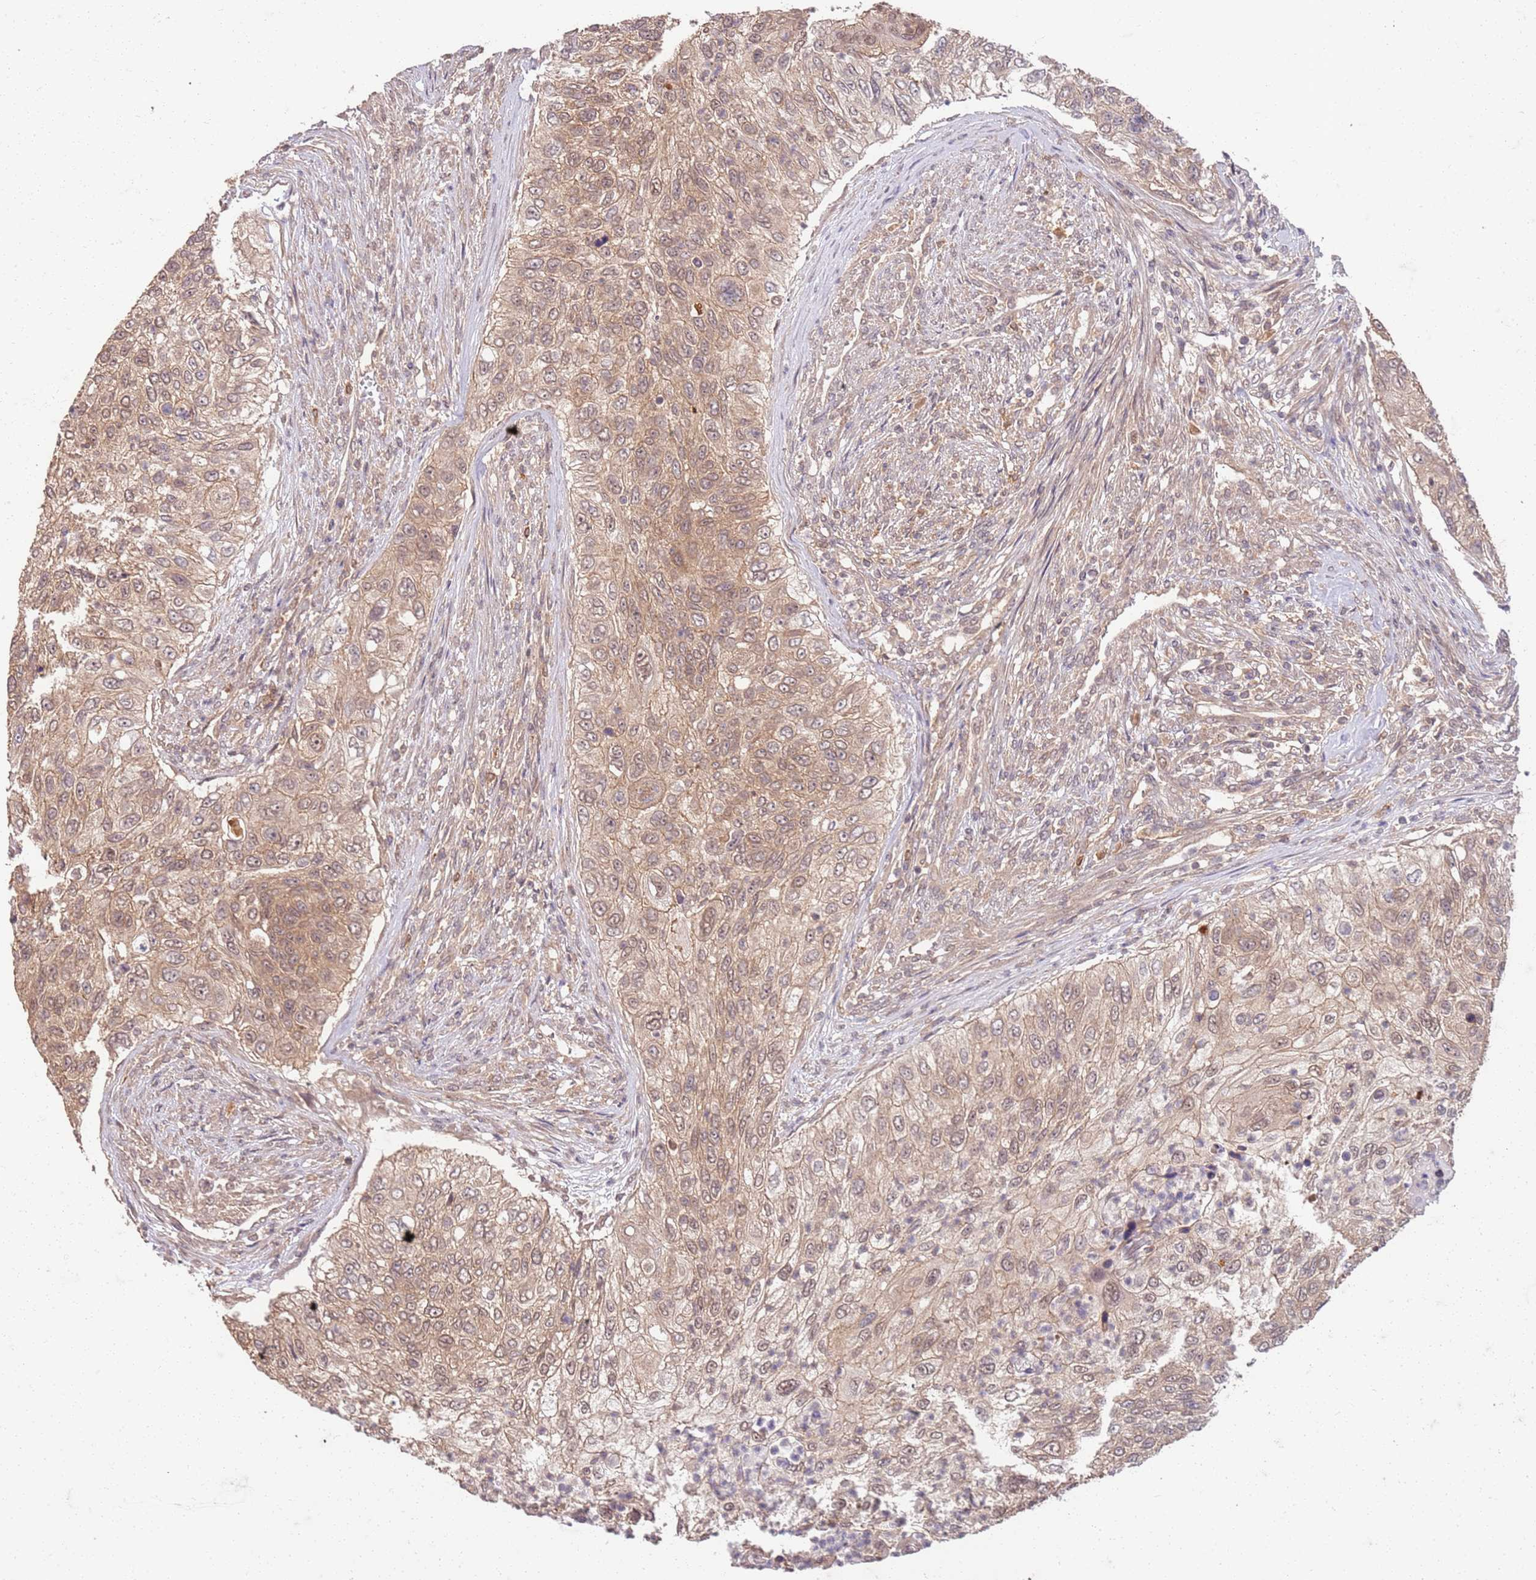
{"staining": {"intensity": "weak", "quantity": ">75%", "location": "cytoplasmic/membranous,nuclear"}, "tissue": "urothelial cancer", "cell_type": "Tumor cells", "image_type": "cancer", "snomed": [{"axis": "morphology", "description": "Urothelial carcinoma, High grade"}, {"axis": "topography", "description": "Urinary bladder"}], "caption": "A photomicrograph showing weak cytoplasmic/membranous and nuclear positivity in about >75% of tumor cells in urothelial cancer, as visualized by brown immunohistochemical staining.", "gene": "UBE3A", "patient": {"sex": "female", "age": 60}}